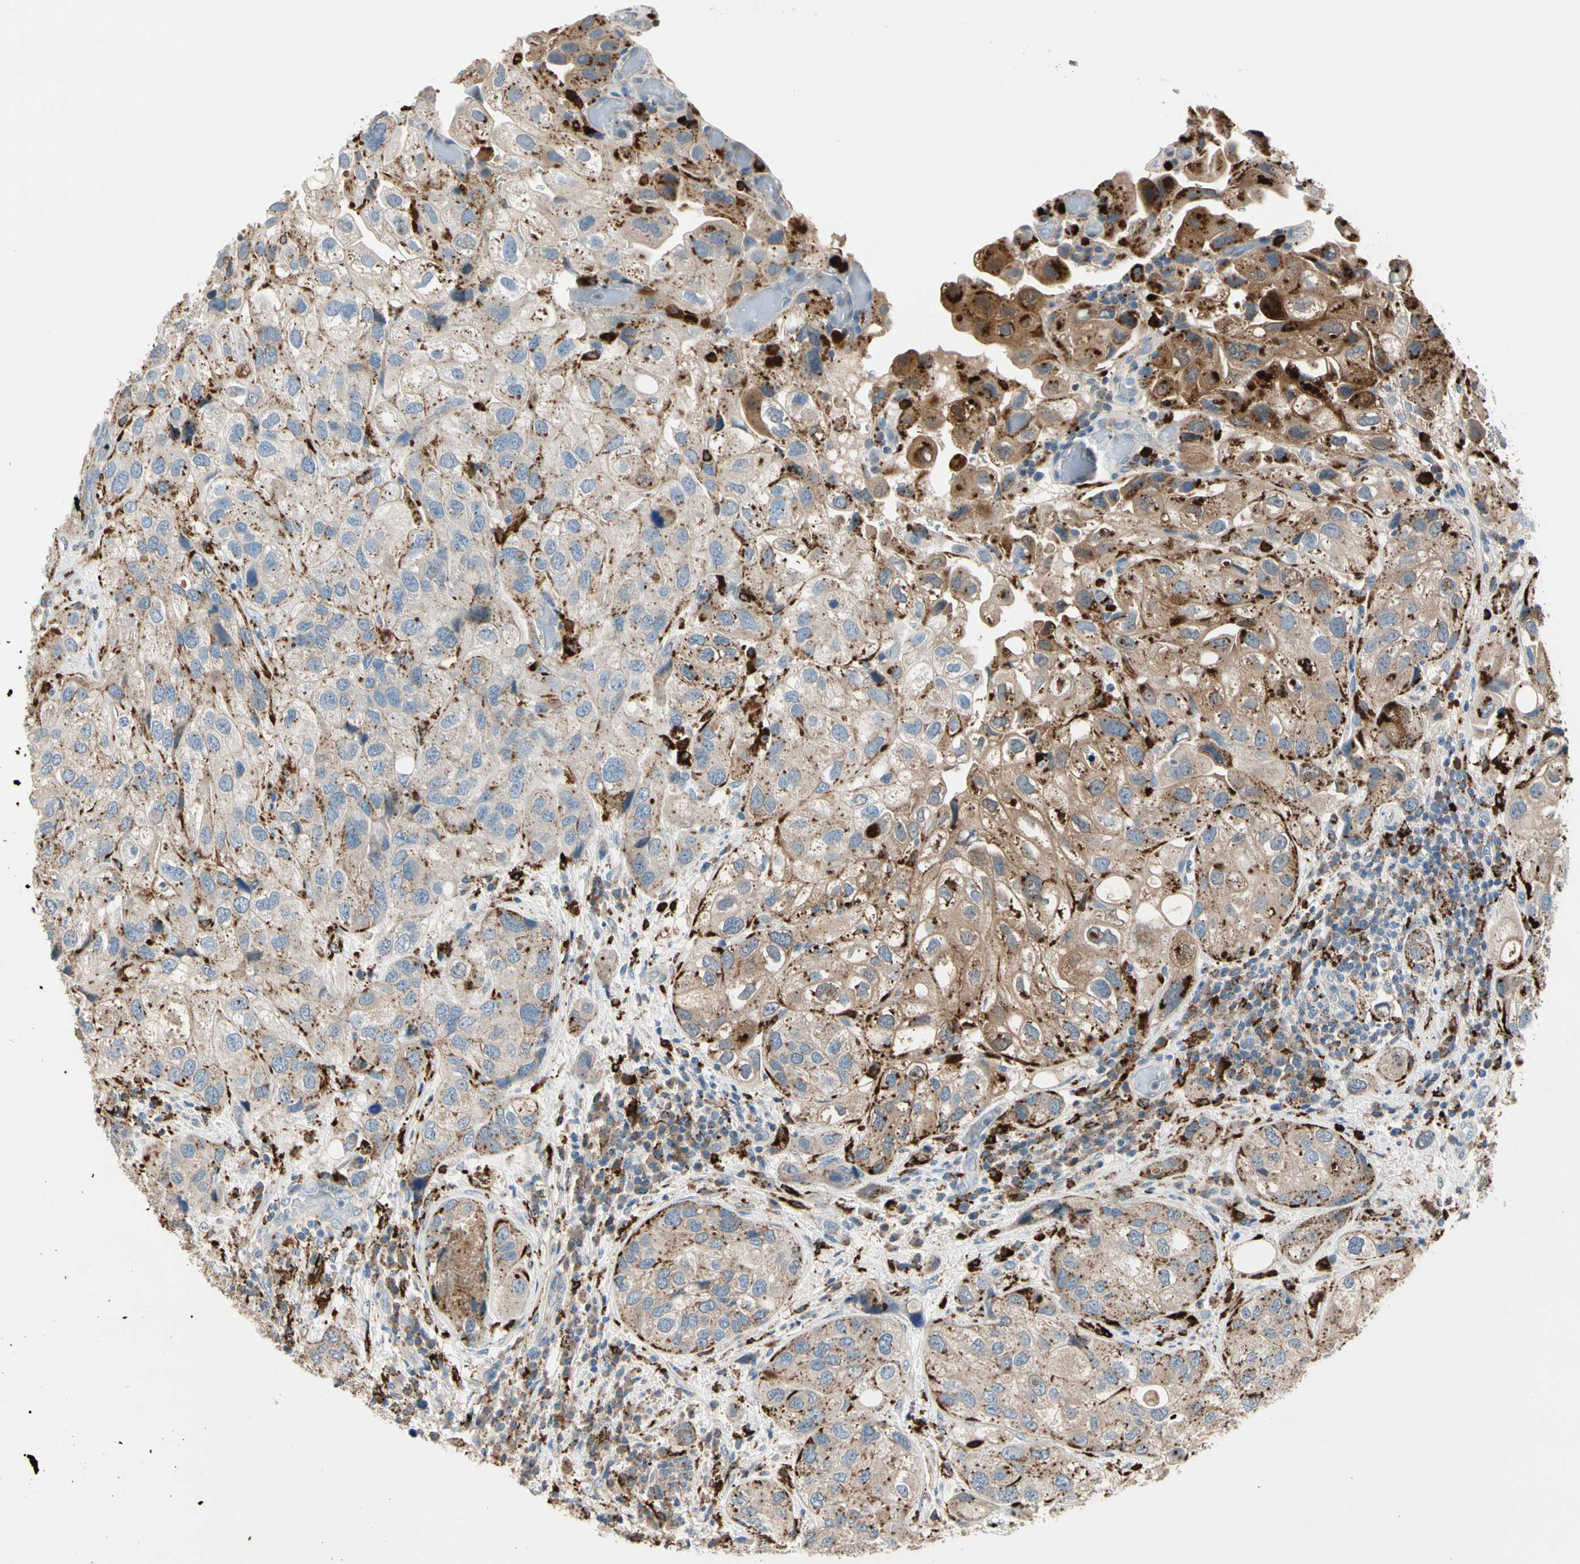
{"staining": {"intensity": "strong", "quantity": "<25%", "location": "cytoplasmic/membranous"}, "tissue": "urothelial cancer", "cell_type": "Tumor cells", "image_type": "cancer", "snomed": [{"axis": "morphology", "description": "Urothelial carcinoma, High grade"}, {"axis": "topography", "description": "Urinary bladder"}], "caption": "Protein staining reveals strong cytoplasmic/membranous expression in about <25% of tumor cells in high-grade urothelial carcinoma.", "gene": "GM2A", "patient": {"sex": "female", "age": 64}}